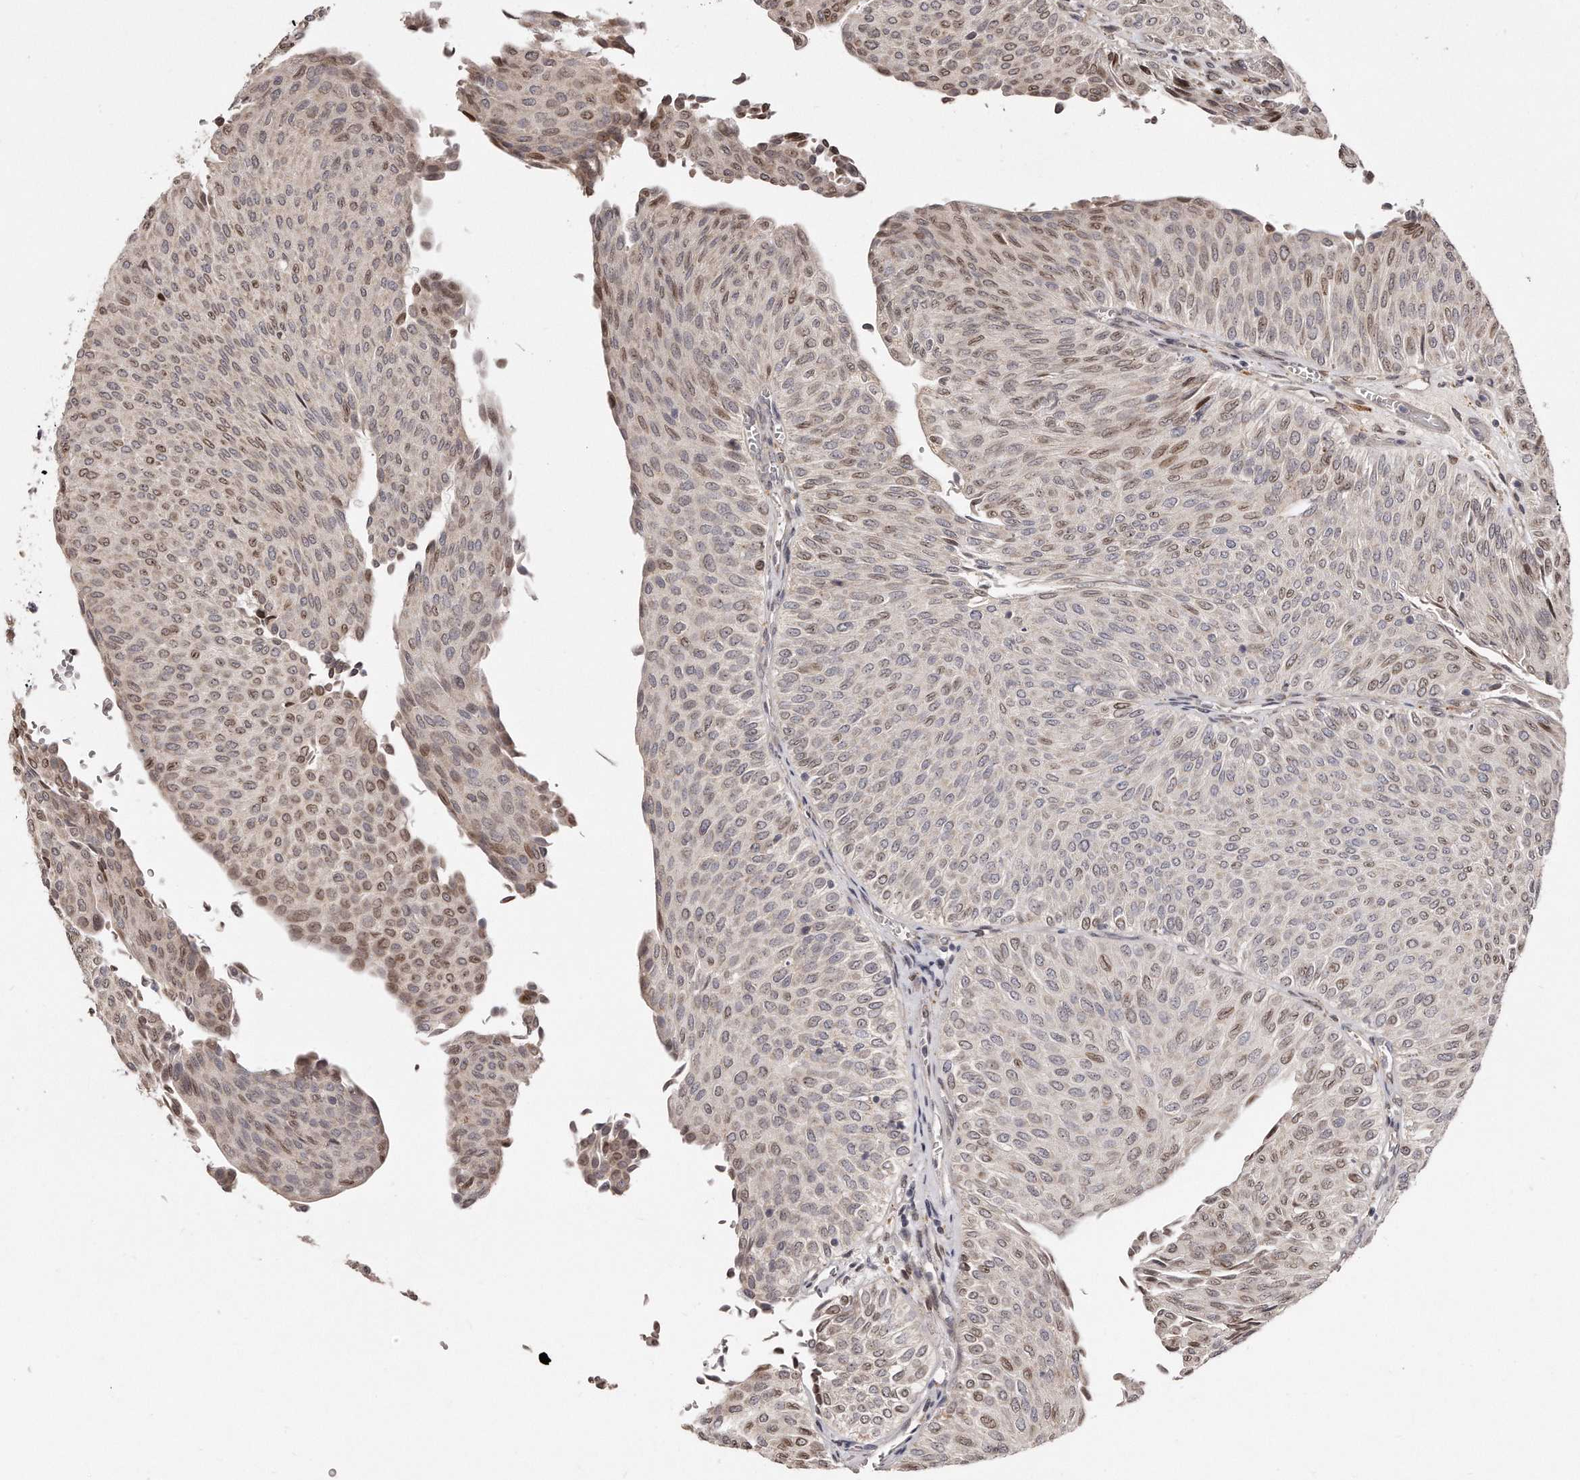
{"staining": {"intensity": "moderate", "quantity": "25%-75%", "location": "cytoplasmic/membranous,nuclear"}, "tissue": "urothelial cancer", "cell_type": "Tumor cells", "image_type": "cancer", "snomed": [{"axis": "morphology", "description": "Urothelial carcinoma, Low grade"}, {"axis": "topography", "description": "Urinary bladder"}], "caption": "The micrograph shows immunohistochemical staining of low-grade urothelial carcinoma. There is moderate cytoplasmic/membranous and nuclear staining is appreciated in about 25%-75% of tumor cells.", "gene": "HASPIN", "patient": {"sex": "male", "age": 78}}